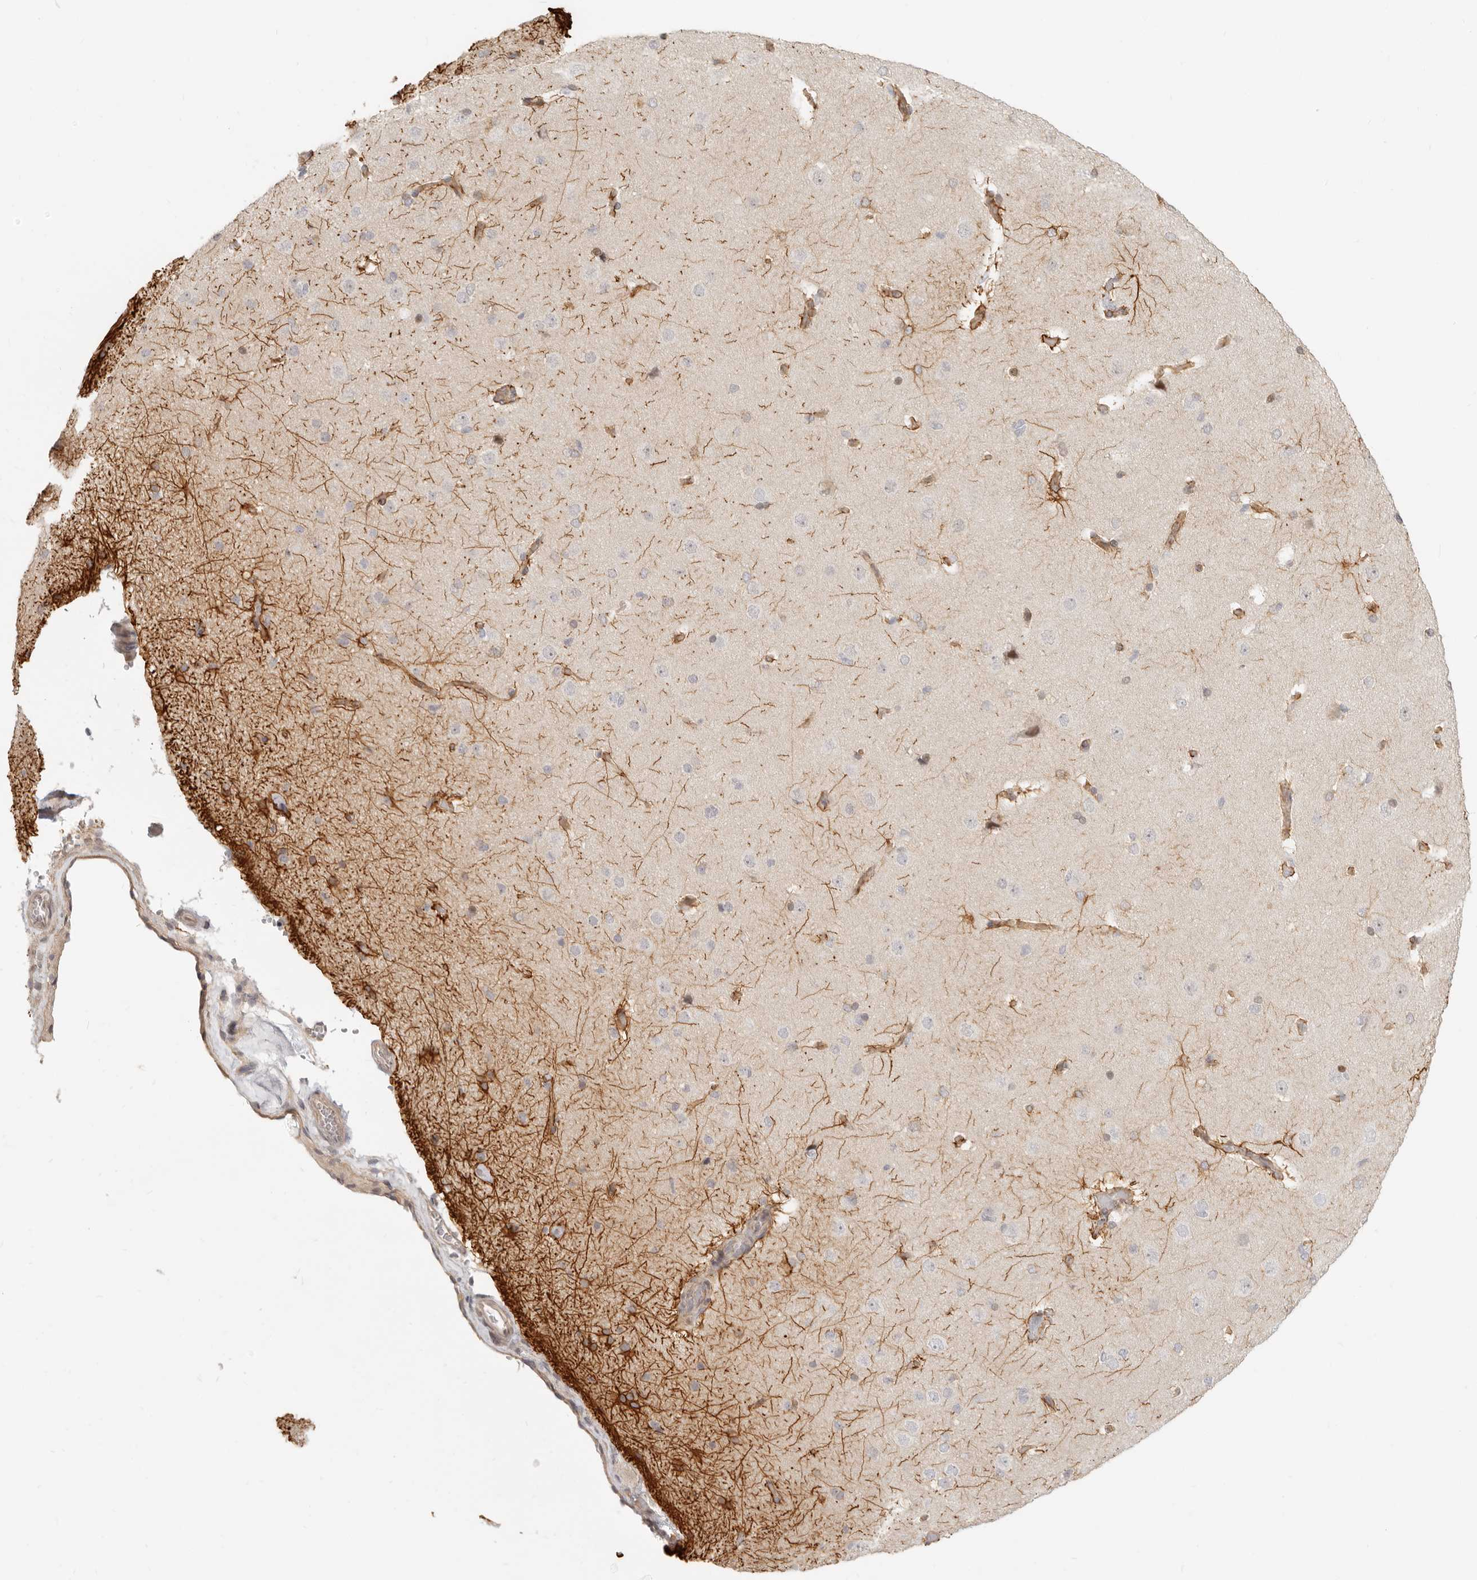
{"staining": {"intensity": "moderate", "quantity": ">75%", "location": "cytoplasmic/membranous"}, "tissue": "cerebral cortex", "cell_type": "Endothelial cells", "image_type": "normal", "snomed": [{"axis": "morphology", "description": "Normal tissue, NOS"}, {"axis": "topography", "description": "Cerebral cortex"}], "caption": "About >75% of endothelial cells in normal human cerebral cortex exhibit moderate cytoplasmic/membranous protein staining as visualized by brown immunohistochemical staining.", "gene": "TUFT1", "patient": {"sex": "male", "age": 62}}